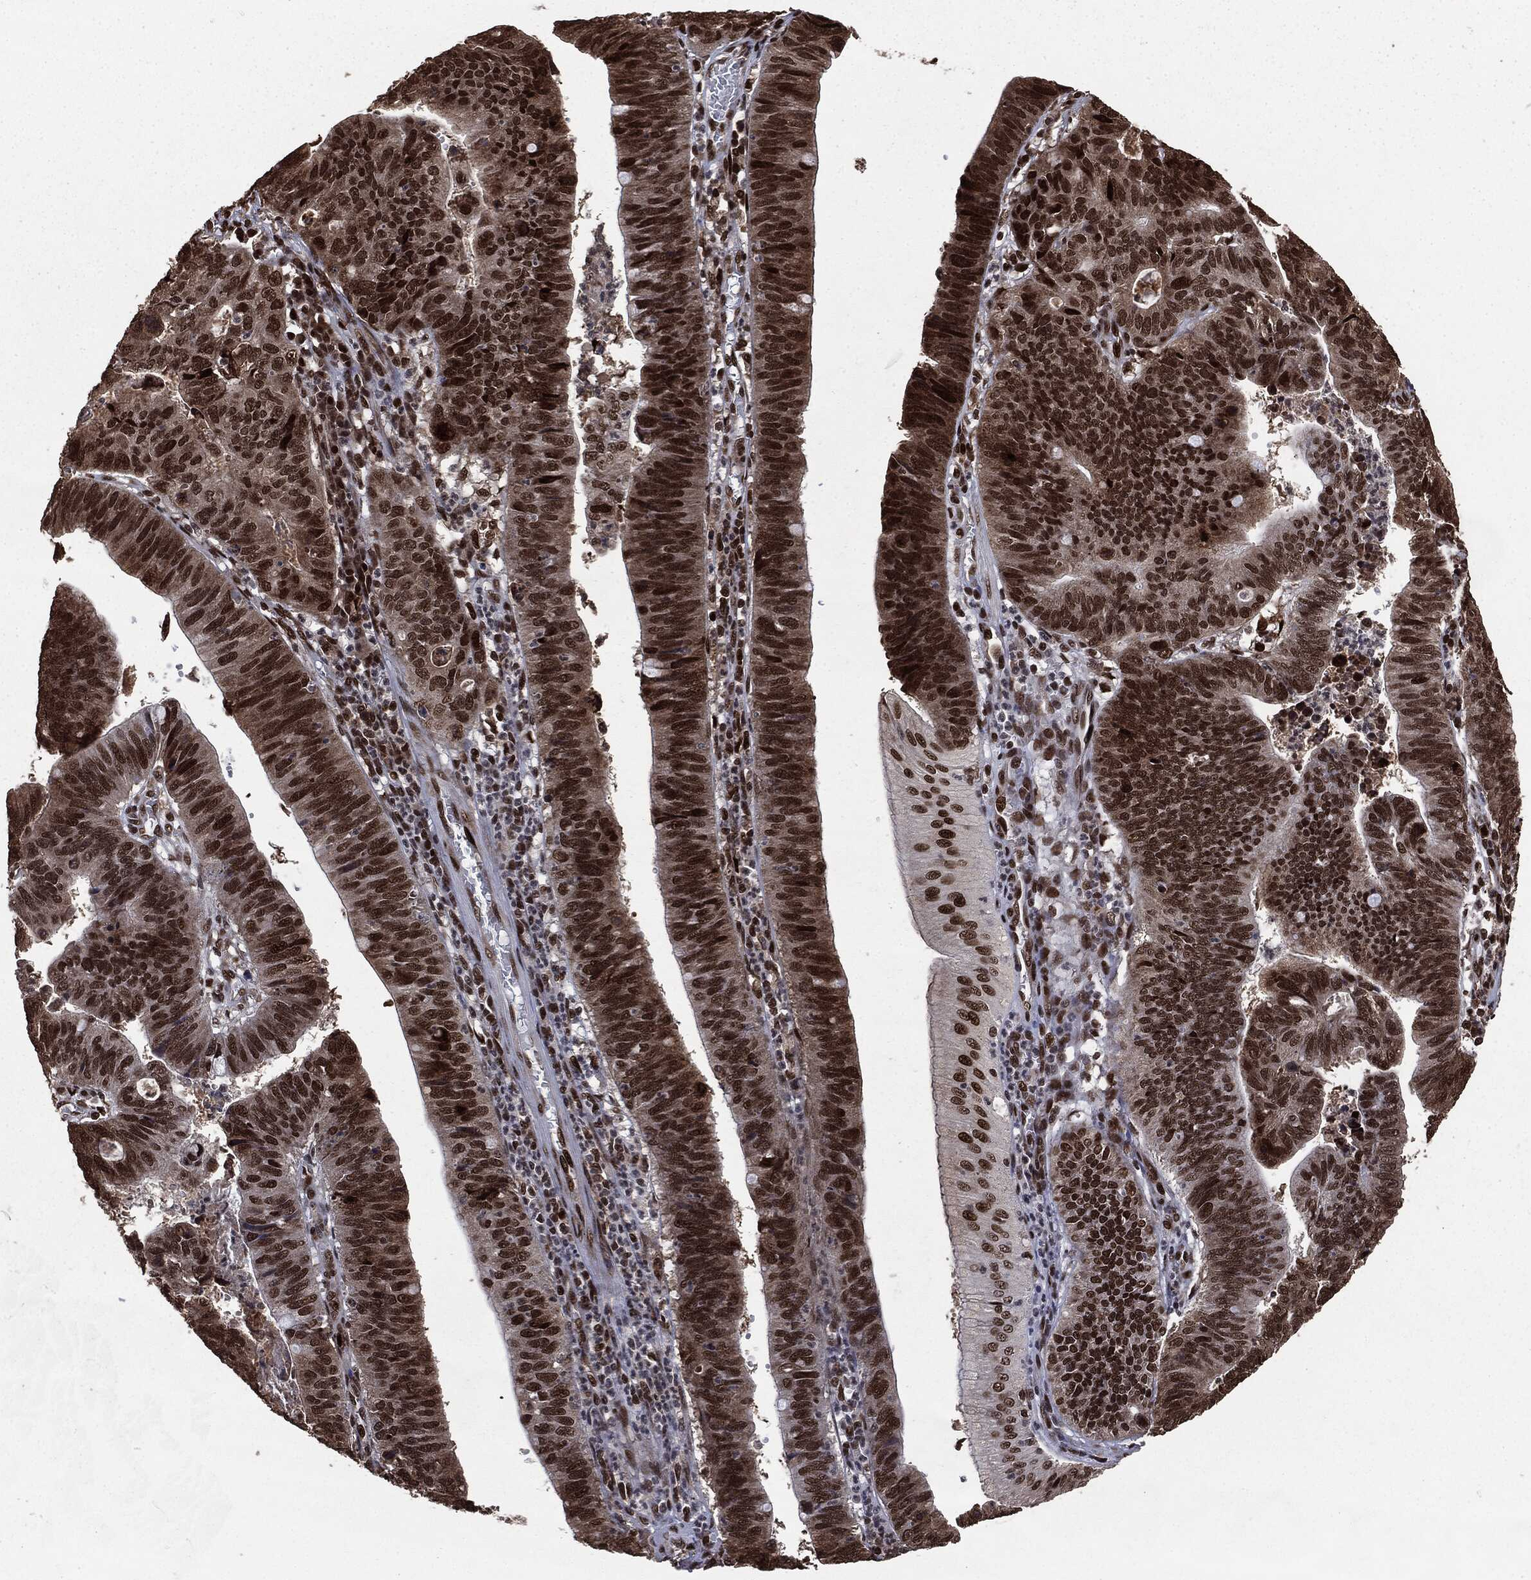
{"staining": {"intensity": "strong", "quantity": ">75%", "location": "nuclear"}, "tissue": "stomach cancer", "cell_type": "Tumor cells", "image_type": "cancer", "snomed": [{"axis": "morphology", "description": "Adenocarcinoma, NOS"}, {"axis": "topography", "description": "Stomach"}], "caption": "Protein analysis of stomach cancer (adenocarcinoma) tissue reveals strong nuclear staining in about >75% of tumor cells.", "gene": "DVL2", "patient": {"sex": "male", "age": 59}}